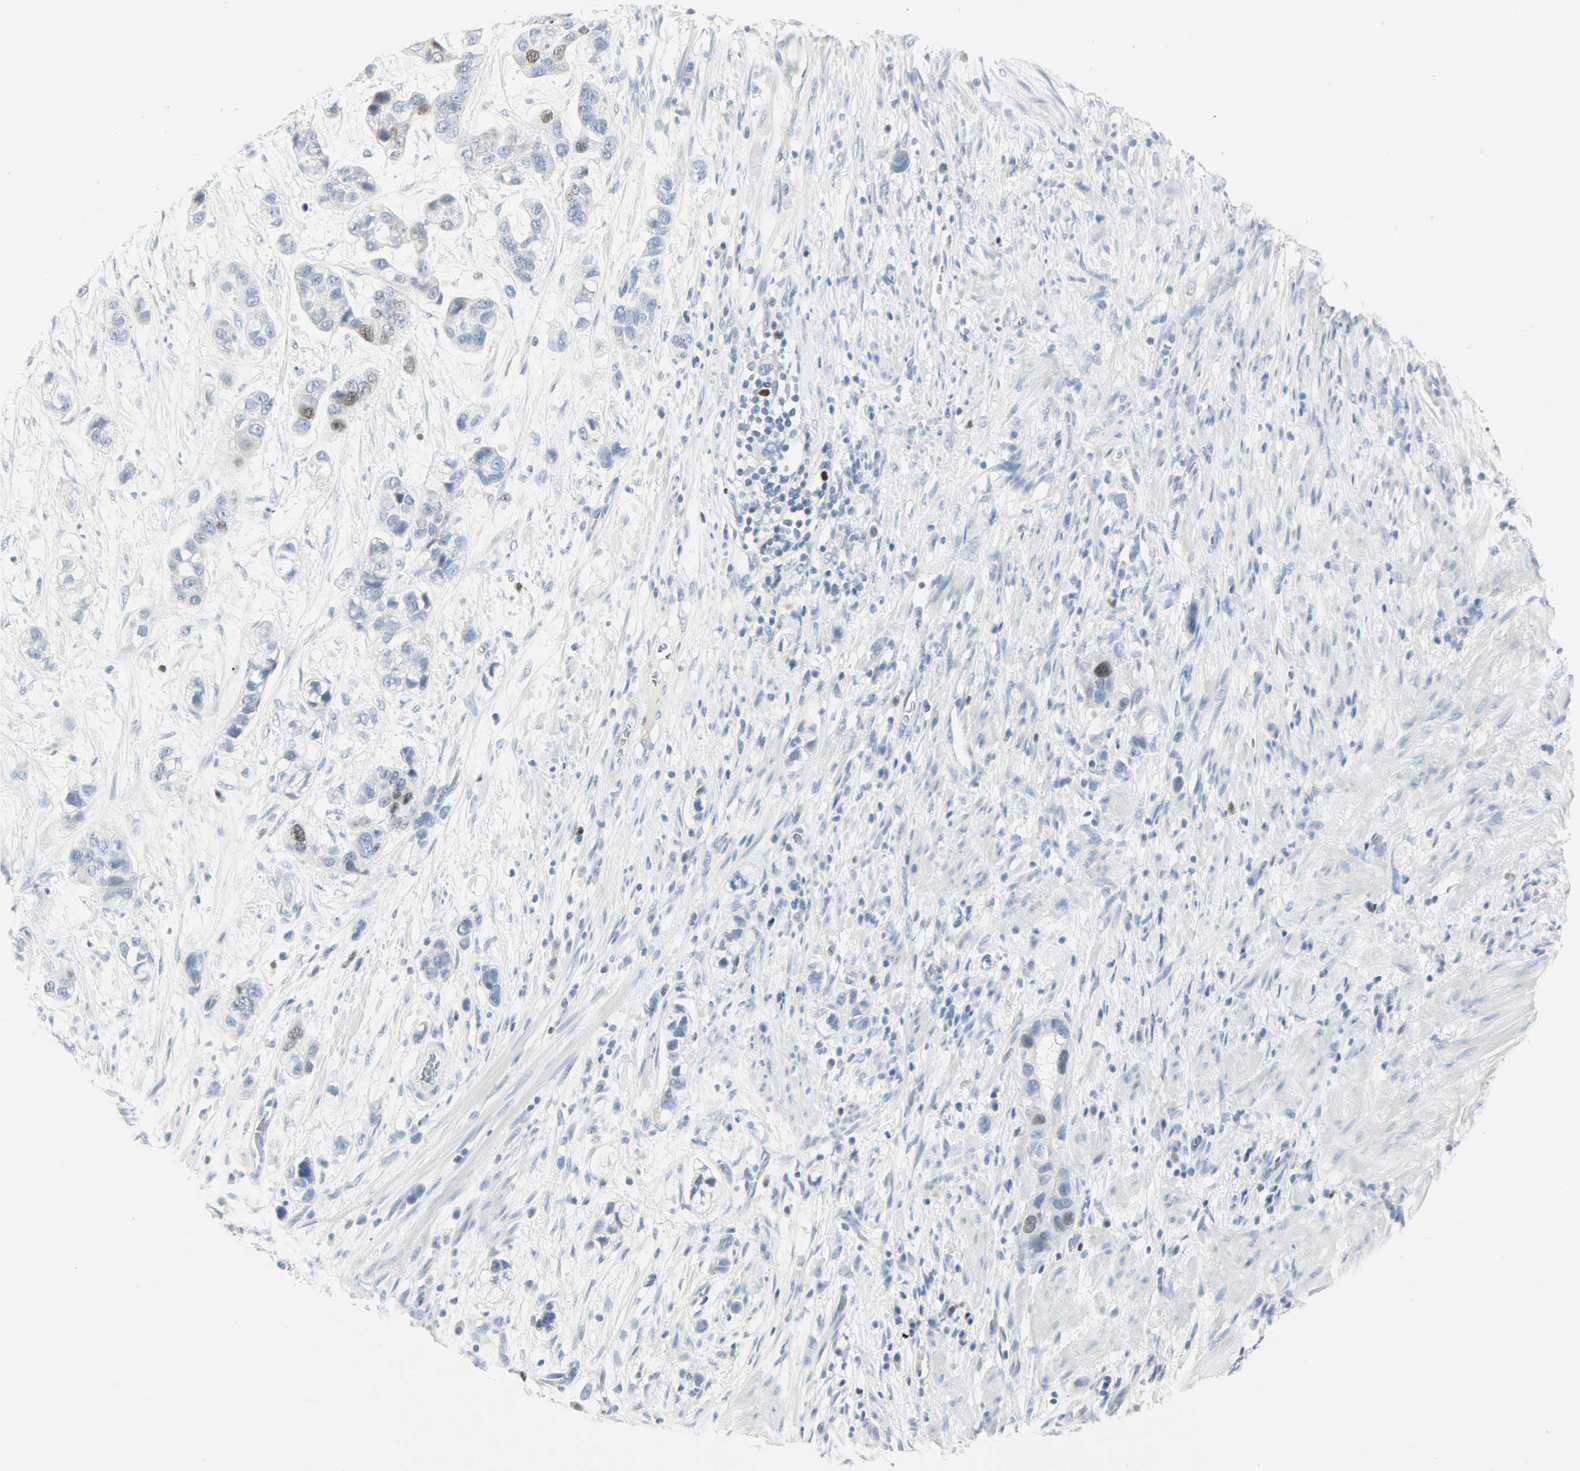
{"staining": {"intensity": "weak", "quantity": "<25%", "location": "nuclear"}, "tissue": "stomach cancer", "cell_type": "Tumor cells", "image_type": "cancer", "snomed": [{"axis": "morphology", "description": "Adenocarcinoma, NOS"}, {"axis": "topography", "description": "Stomach, lower"}], "caption": "Immunohistochemistry photomicrograph of neoplastic tissue: human stomach adenocarcinoma stained with DAB (3,3'-diaminobenzidine) displays no significant protein staining in tumor cells.", "gene": "HELLS", "patient": {"sex": "female", "age": 93}}